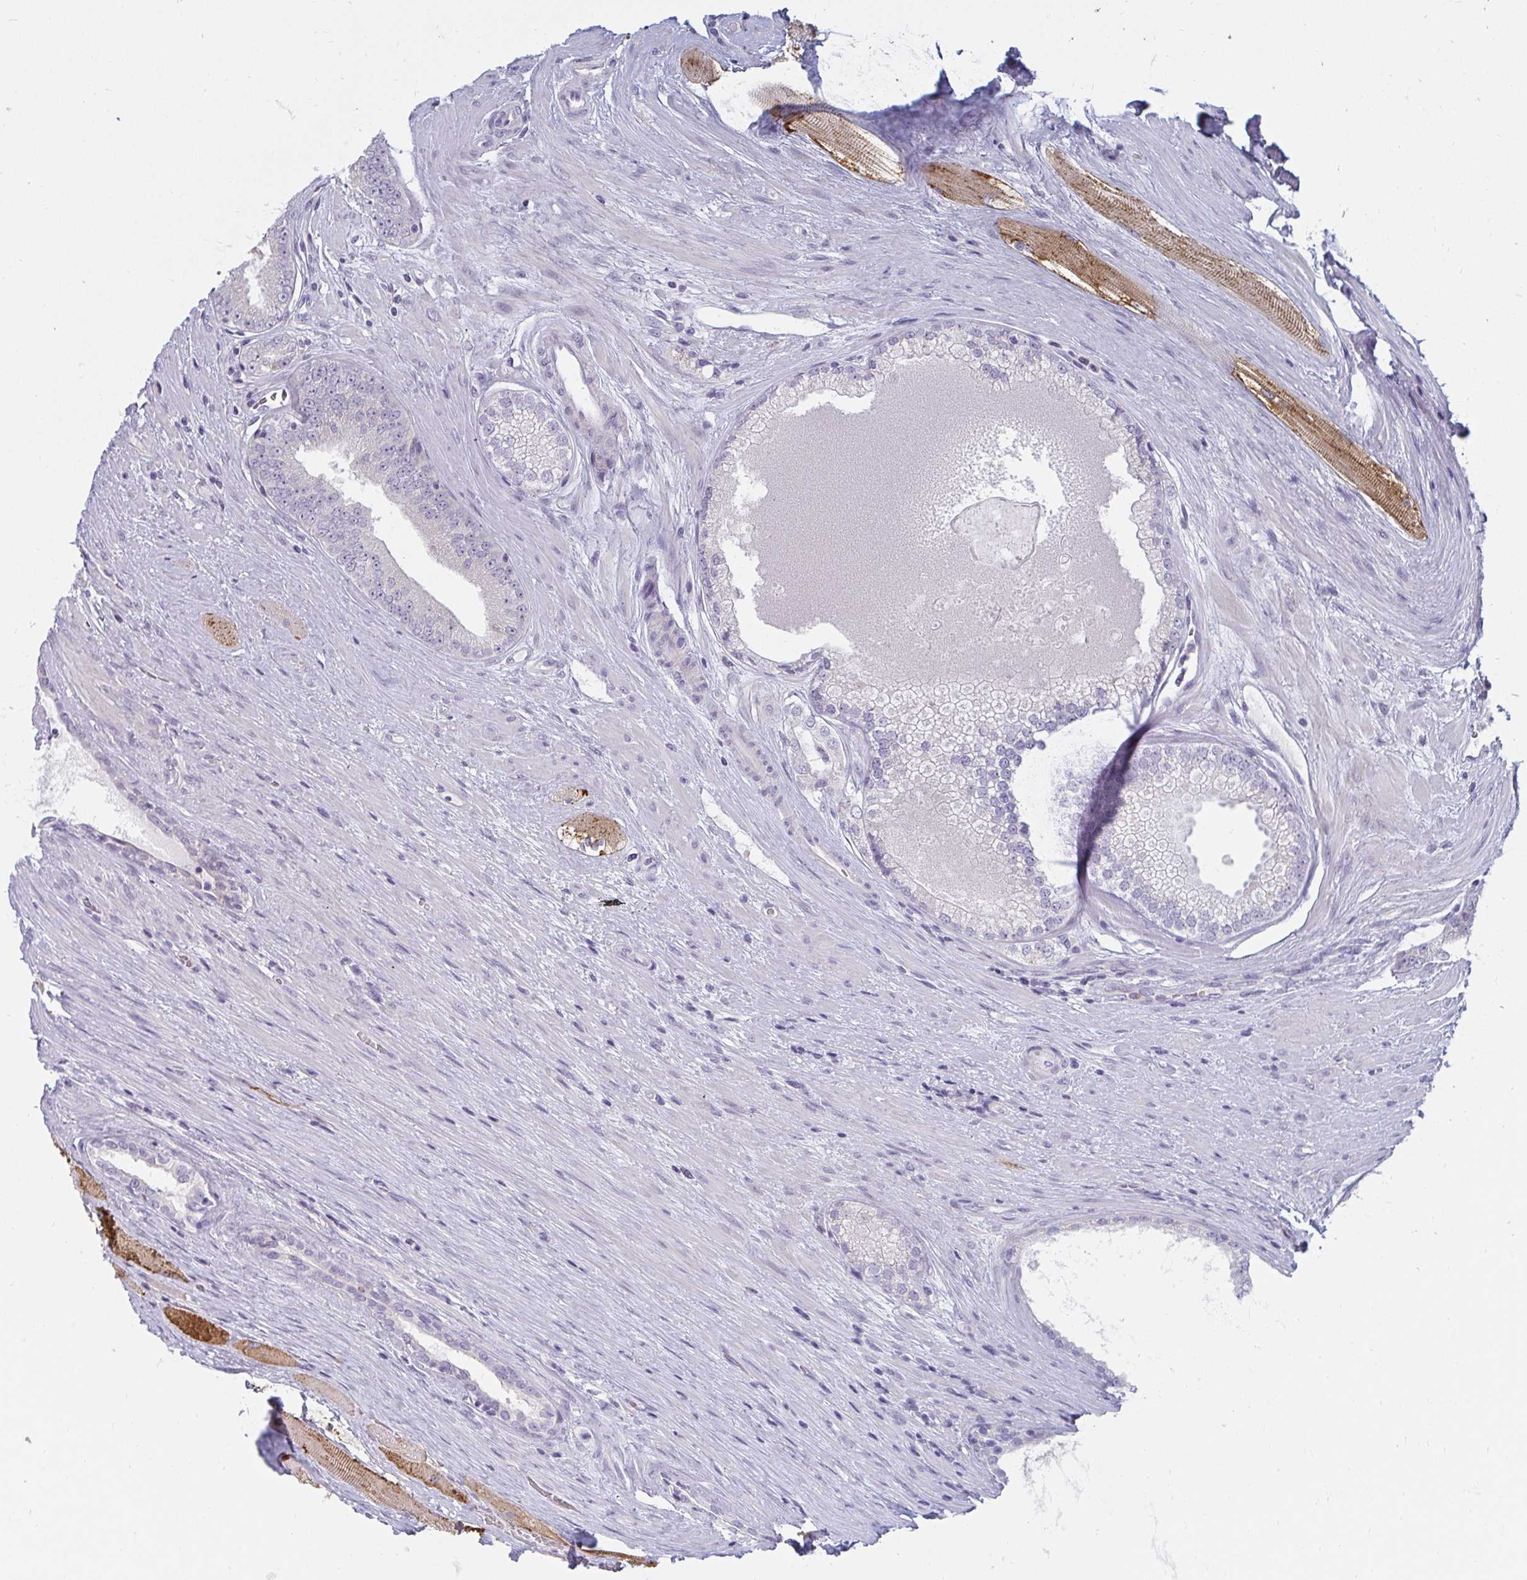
{"staining": {"intensity": "negative", "quantity": "none", "location": "none"}, "tissue": "prostate cancer", "cell_type": "Tumor cells", "image_type": "cancer", "snomed": [{"axis": "morphology", "description": "Adenocarcinoma, Low grade"}, {"axis": "topography", "description": "Prostate"}], "caption": "Protein analysis of low-grade adenocarcinoma (prostate) exhibits no significant staining in tumor cells.", "gene": "SHB", "patient": {"sex": "male", "age": 67}}